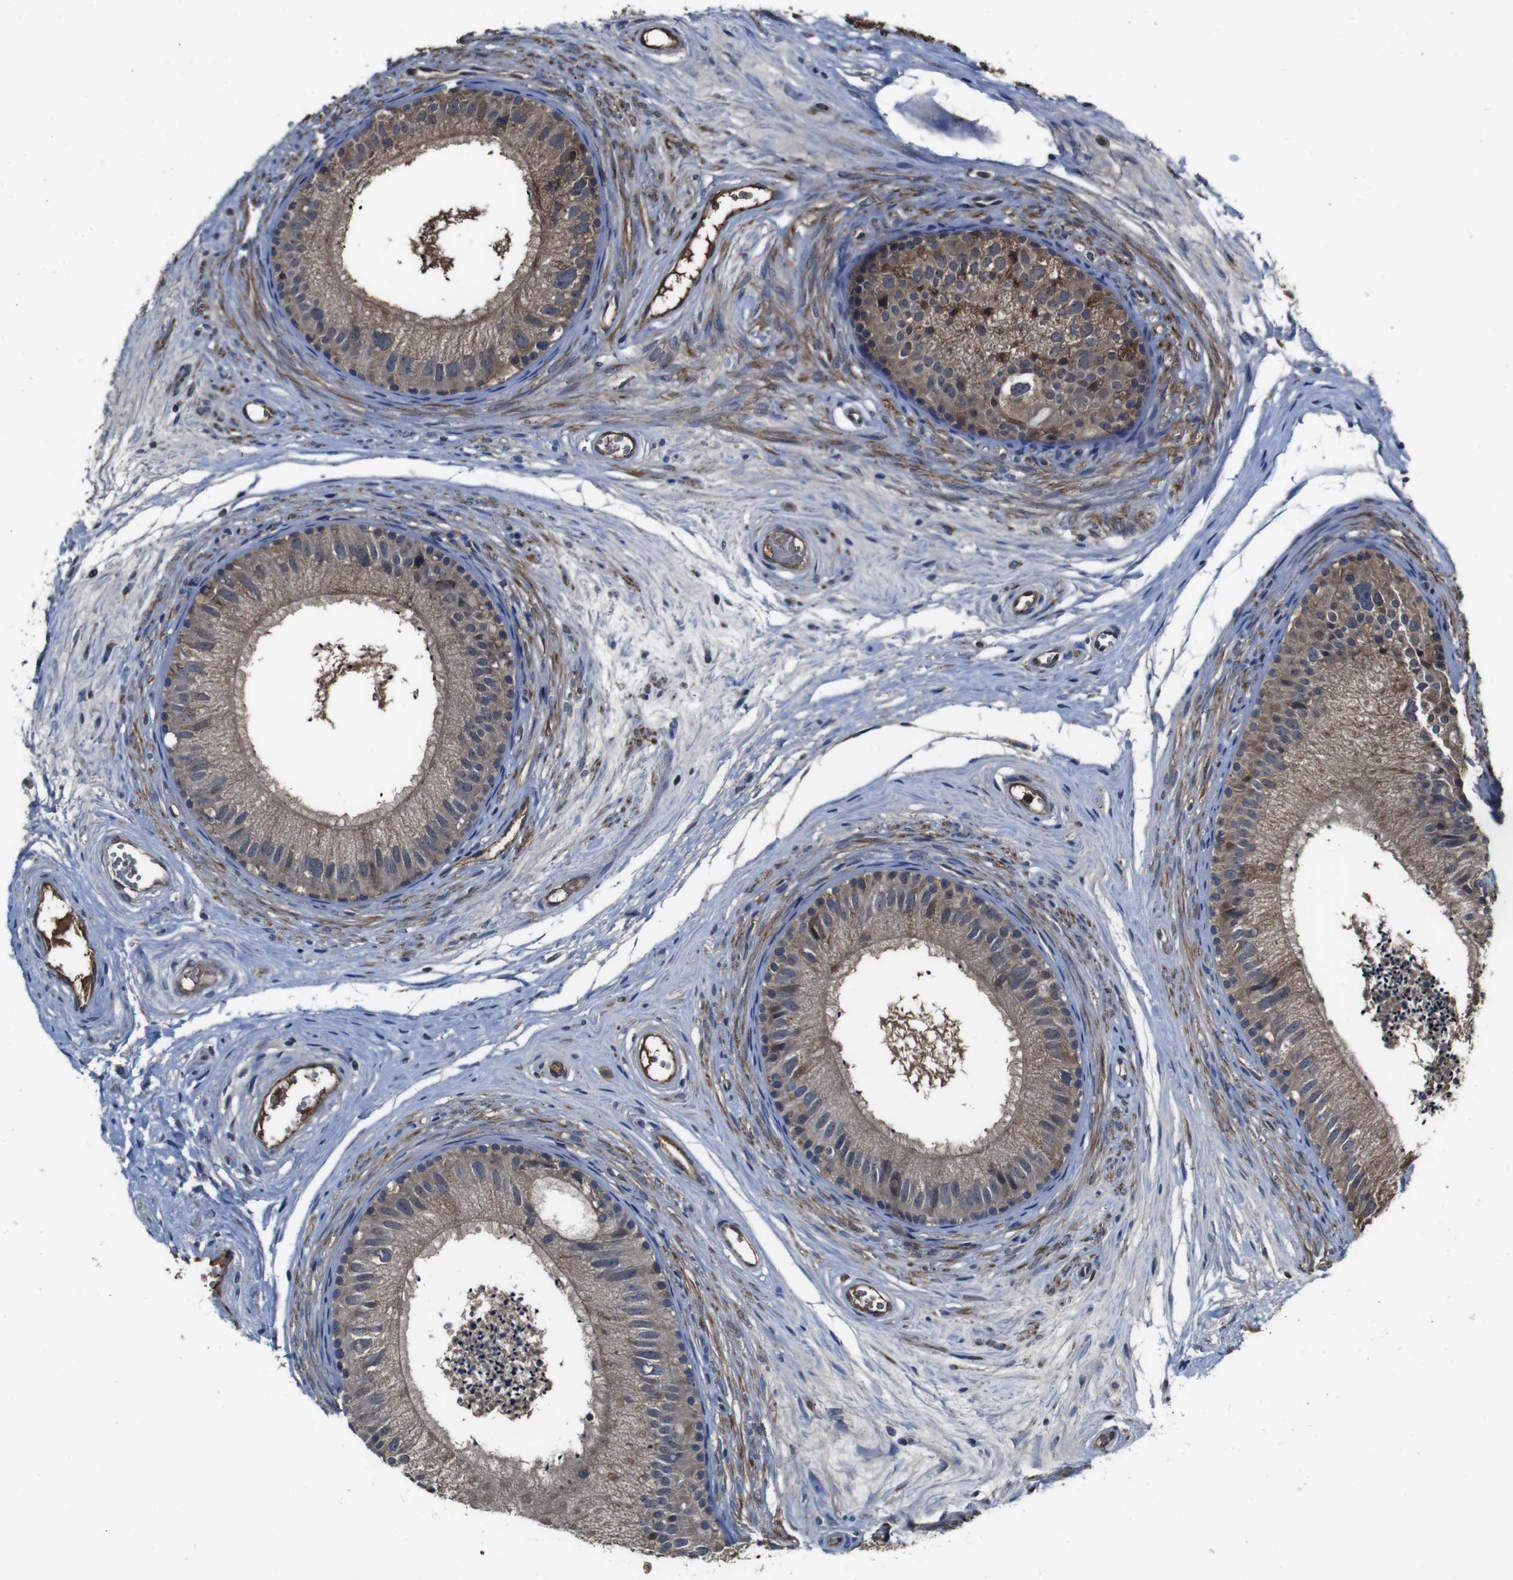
{"staining": {"intensity": "moderate", "quantity": ">75%", "location": "cytoplasmic/membranous"}, "tissue": "epididymis", "cell_type": "Glandular cells", "image_type": "normal", "snomed": [{"axis": "morphology", "description": "Normal tissue, NOS"}, {"axis": "topography", "description": "Epididymis"}], "caption": "Moderate cytoplasmic/membranous protein staining is present in approximately >75% of glandular cells in epididymis. (IHC, brightfield microscopy, high magnification).", "gene": "CXCL11", "patient": {"sex": "male", "age": 56}}